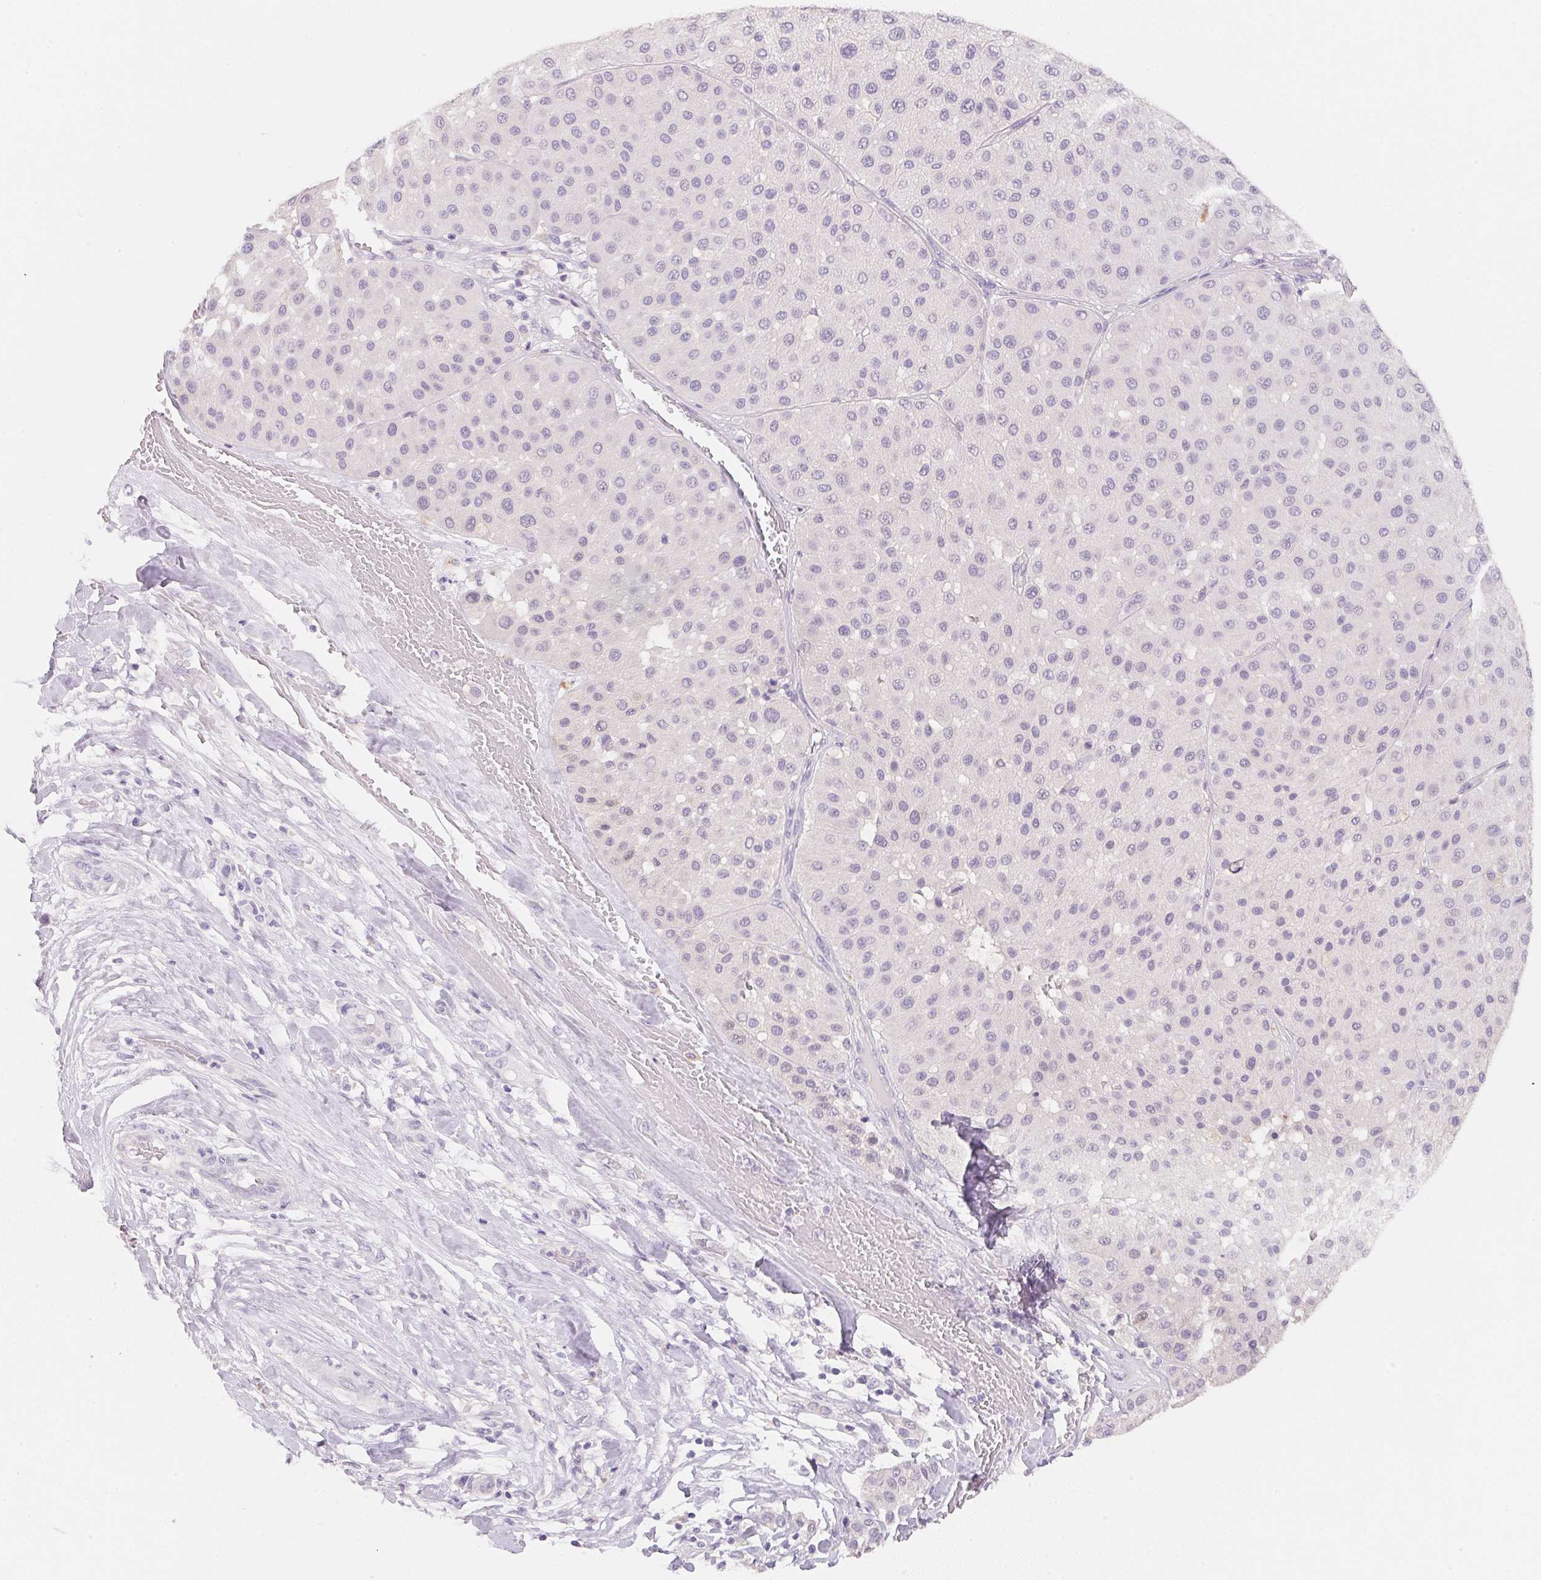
{"staining": {"intensity": "negative", "quantity": "none", "location": "none"}, "tissue": "melanoma", "cell_type": "Tumor cells", "image_type": "cancer", "snomed": [{"axis": "morphology", "description": "Malignant melanoma, Metastatic site"}, {"axis": "topography", "description": "Smooth muscle"}], "caption": "Immunohistochemical staining of melanoma exhibits no significant expression in tumor cells.", "gene": "ACP3", "patient": {"sex": "male", "age": 41}}